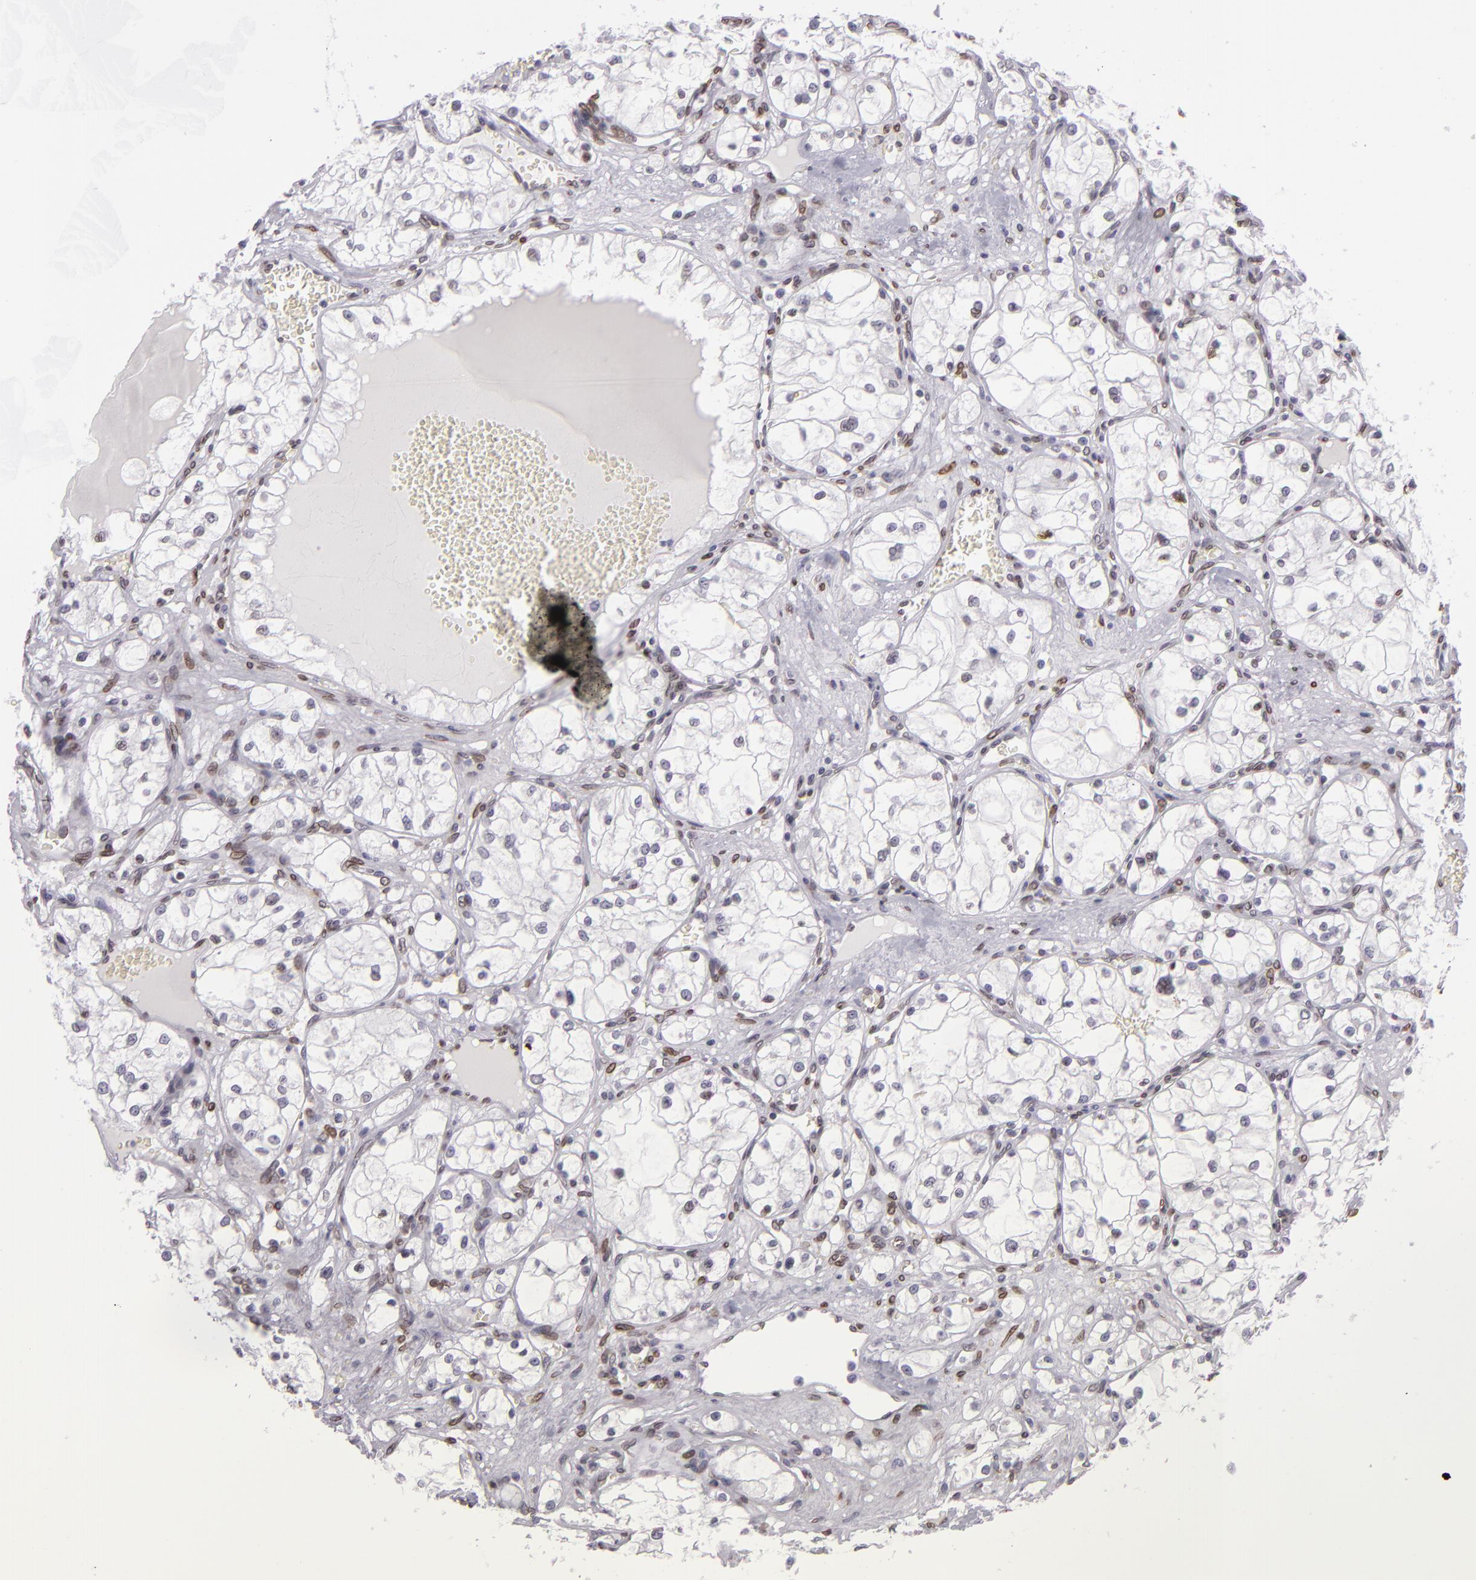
{"staining": {"intensity": "negative", "quantity": "none", "location": "none"}, "tissue": "renal cancer", "cell_type": "Tumor cells", "image_type": "cancer", "snomed": [{"axis": "morphology", "description": "Adenocarcinoma, NOS"}, {"axis": "topography", "description": "Kidney"}], "caption": "An immunohistochemistry histopathology image of renal adenocarcinoma is shown. There is no staining in tumor cells of renal adenocarcinoma.", "gene": "EMD", "patient": {"sex": "male", "age": 61}}